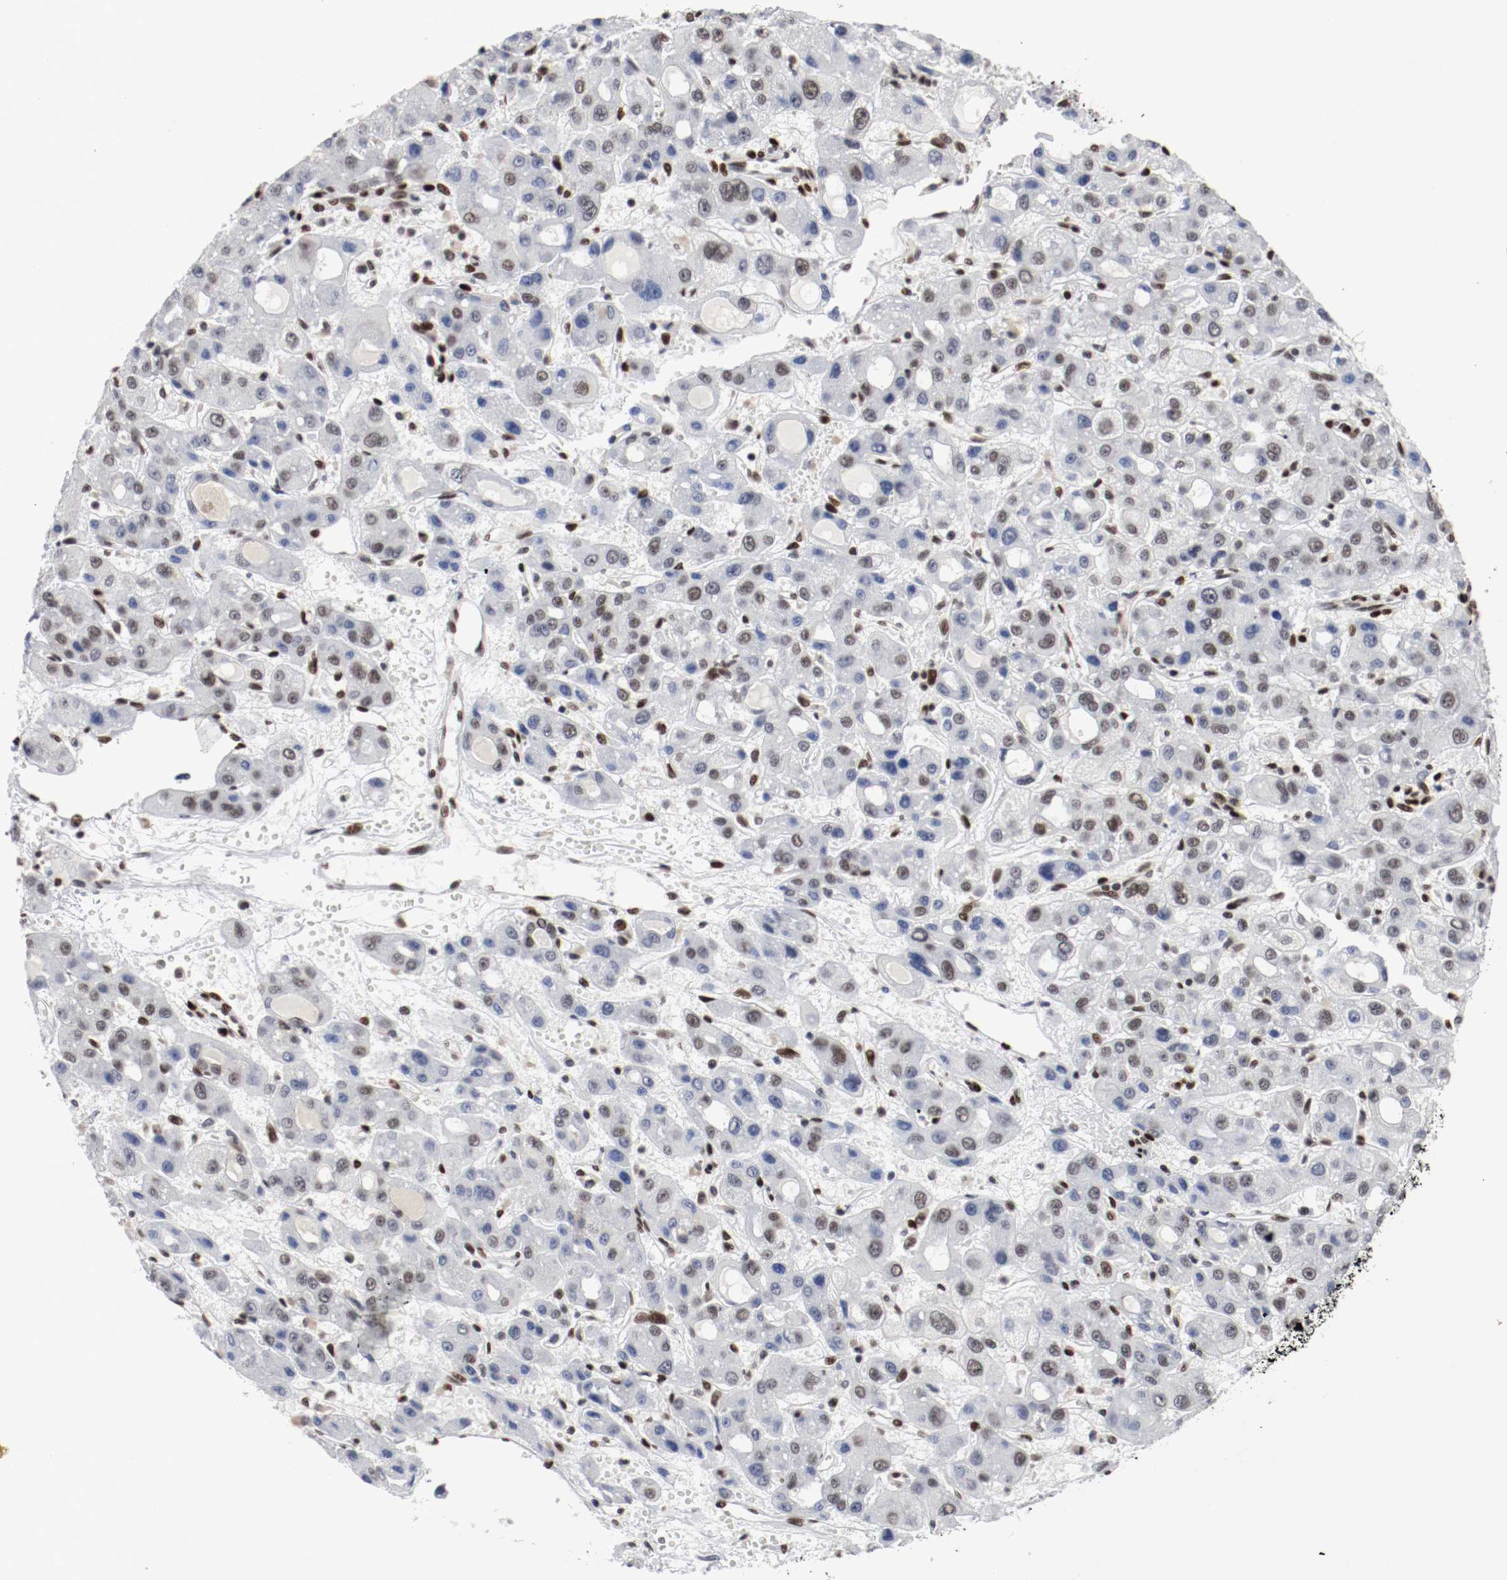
{"staining": {"intensity": "weak", "quantity": "25%-75%", "location": "nuclear"}, "tissue": "liver cancer", "cell_type": "Tumor cells", "image_type": "cancer", "snomed": [{"axis": "morphology", "description": "Carcinoma, Hepatocellular, NOS"}, {"axis": "topography", "description": "Liver"}], "caption": "Weak nuclear staining for a protein is appreciated in approximately 25%-75% of tumor cells of liver hepatocellular carcinoma using immunohistochemistry.", "gene": "MEF2D", "patient": {"sex": "male", "age": 55}}